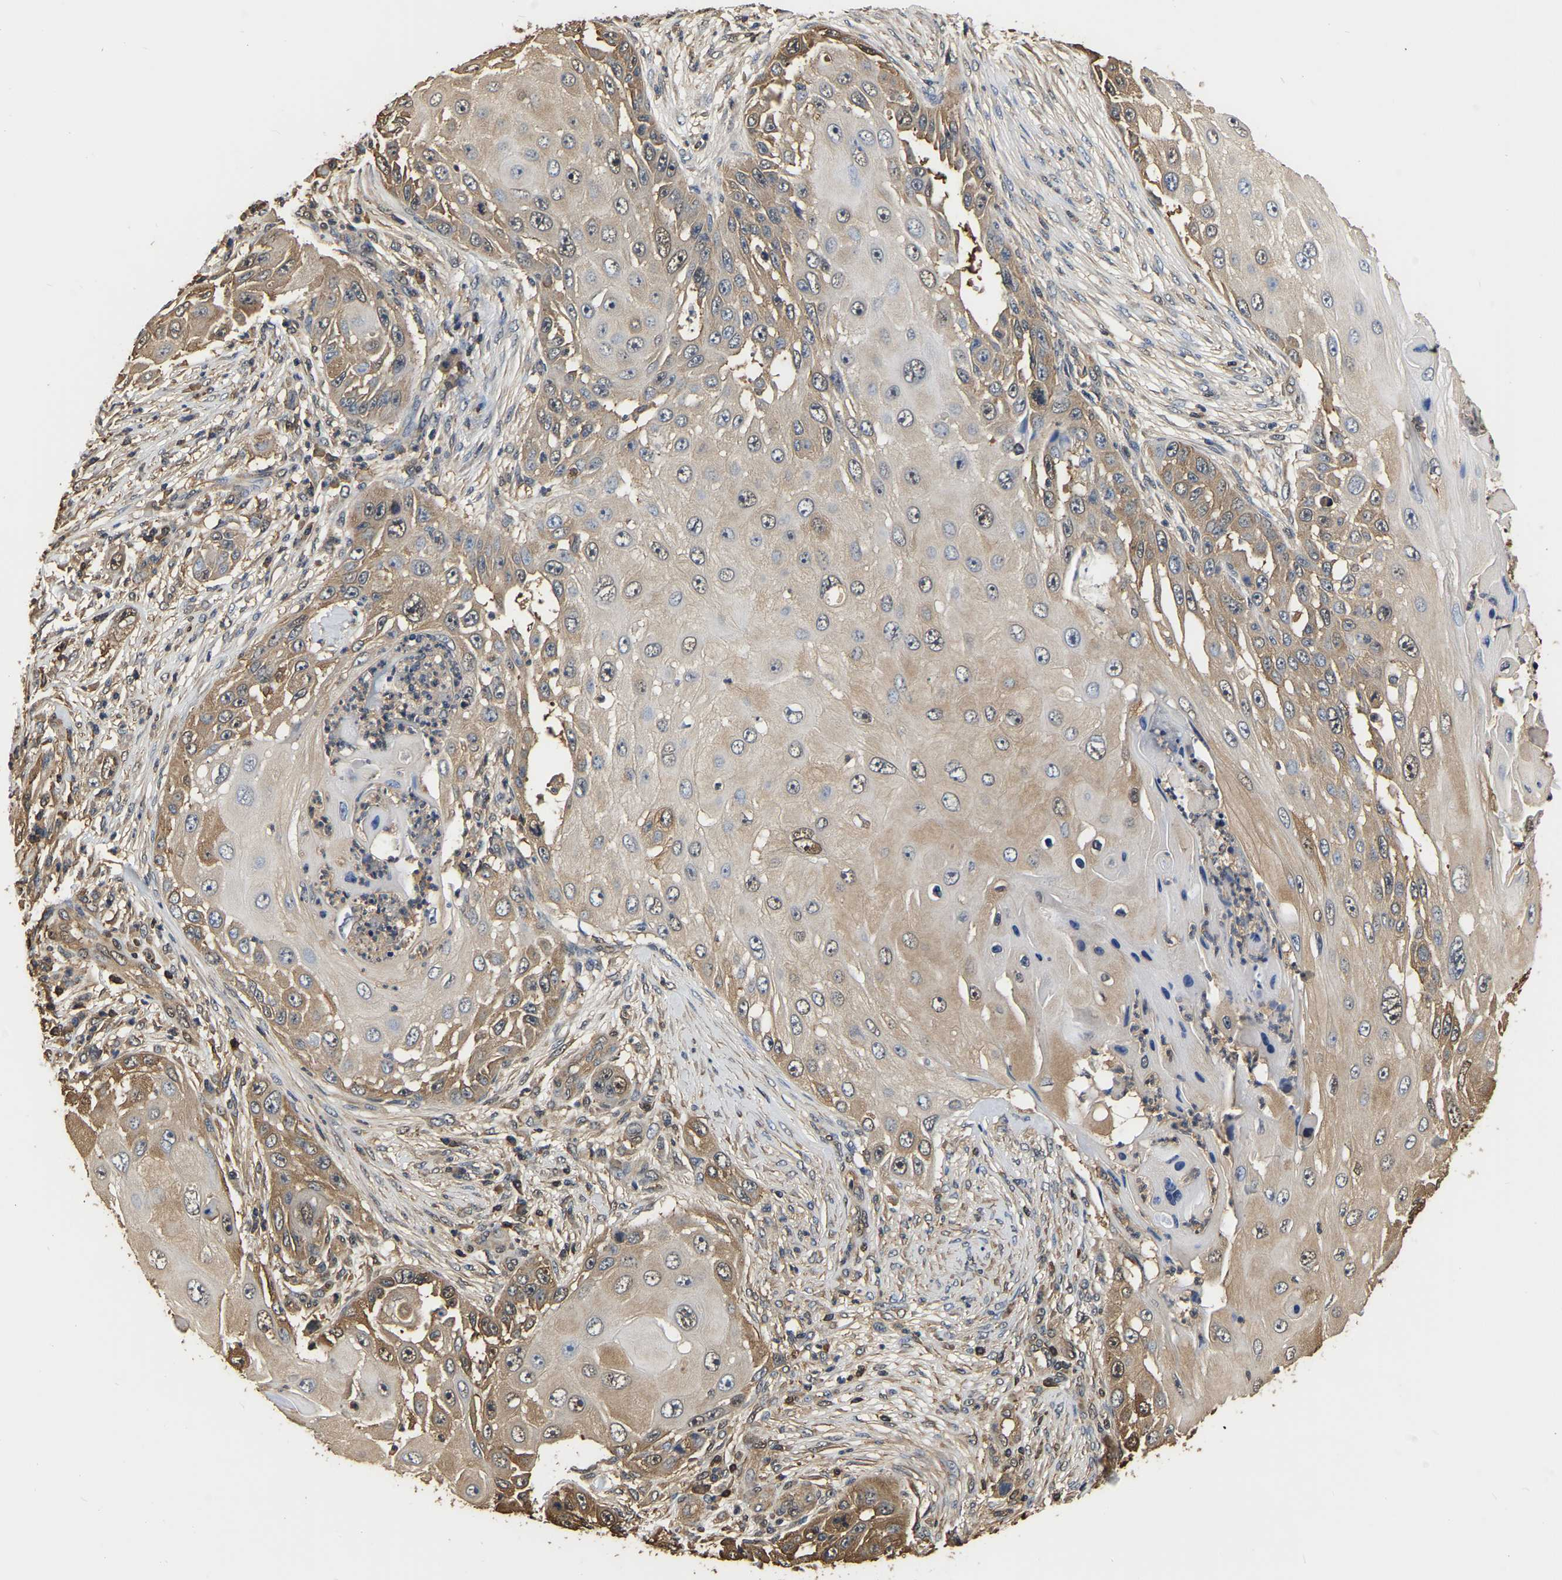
{"staining": {"intensity": "moderate", "quantity": ">75%", "location": "cytoplasmic/membranous"}, "tissue": "skin cancer", "cell_type": "Tumor cells", "image_type": "cancer", "snomed": [{"axis": "morphology", "description": "Squamous cell carcinoma, NOS"}, {"axis": "topography", "description": "Skin"}], "caption": "Immunohistochemical staining of human skin cancer (squamous cell carcinoma) exhibits medium levels of moderate cytoplasmic/membranous expression in approximately >75% of tumor cells.", "gene": "LDHB", "patient": {"sex": "female", "age": 44}}